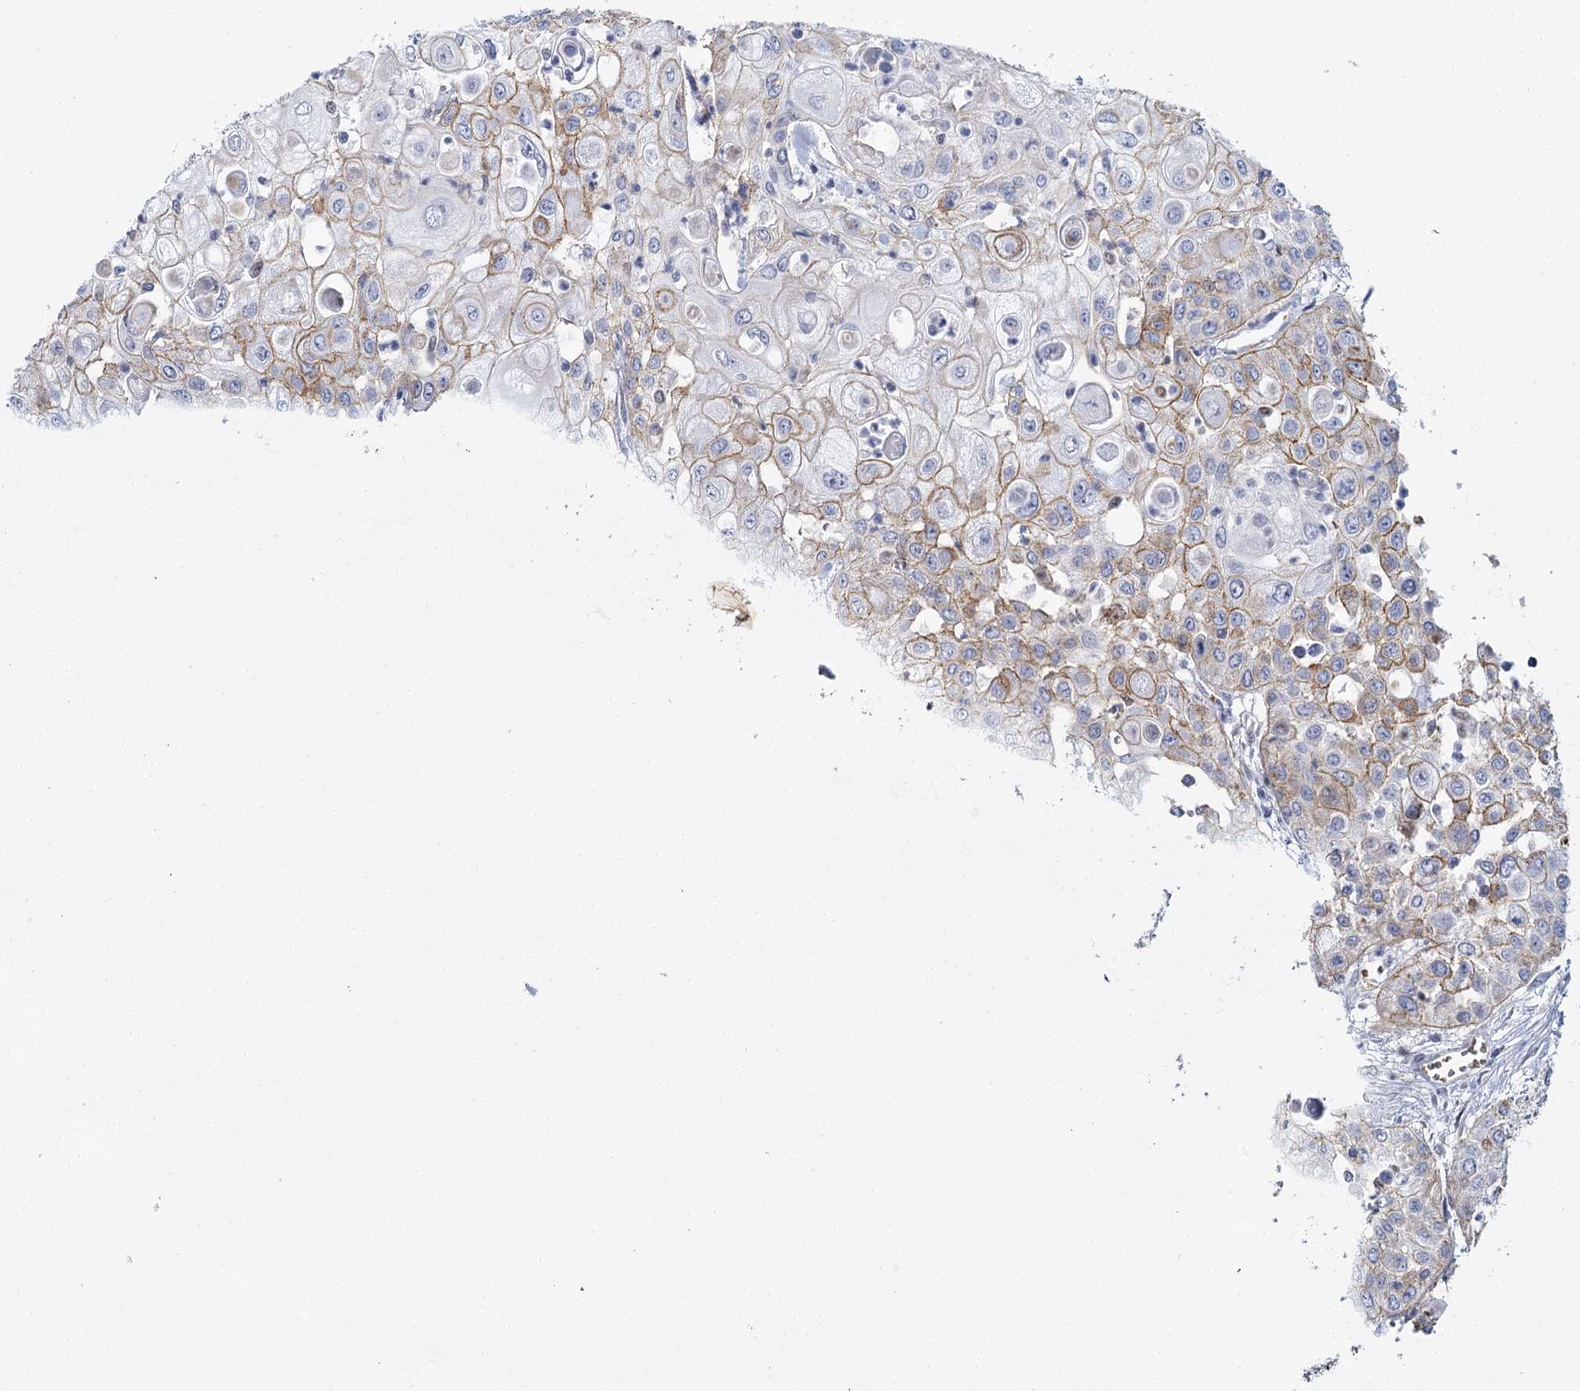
{"staining": {"intensity": "moderate", "quantity": "<25%", "location": "cytoplasmic/membranous"}, "tissue": "urothelial cancer", "cell_type": "Tumor cells", "image_type": "cancer", "snomed": [{"axis": "morphology", "description": "Urothelial carcinoma, High grade"}, {"axis": "topography", "description": "Urinary bladder"}], "caption": "IHC photomicrograph of neoplastic tissue: human urothelial carcinoma (high-grade) stained using immunohistochemistry exhibits low levels of moderate protein expression localized specifically in the cytoplasmic/membranous of tumor cells, appearing as a cytoplasmic/membranous brown color.", "gene": "IGSF3", "patient": {"sex": "female", "age": 79}}